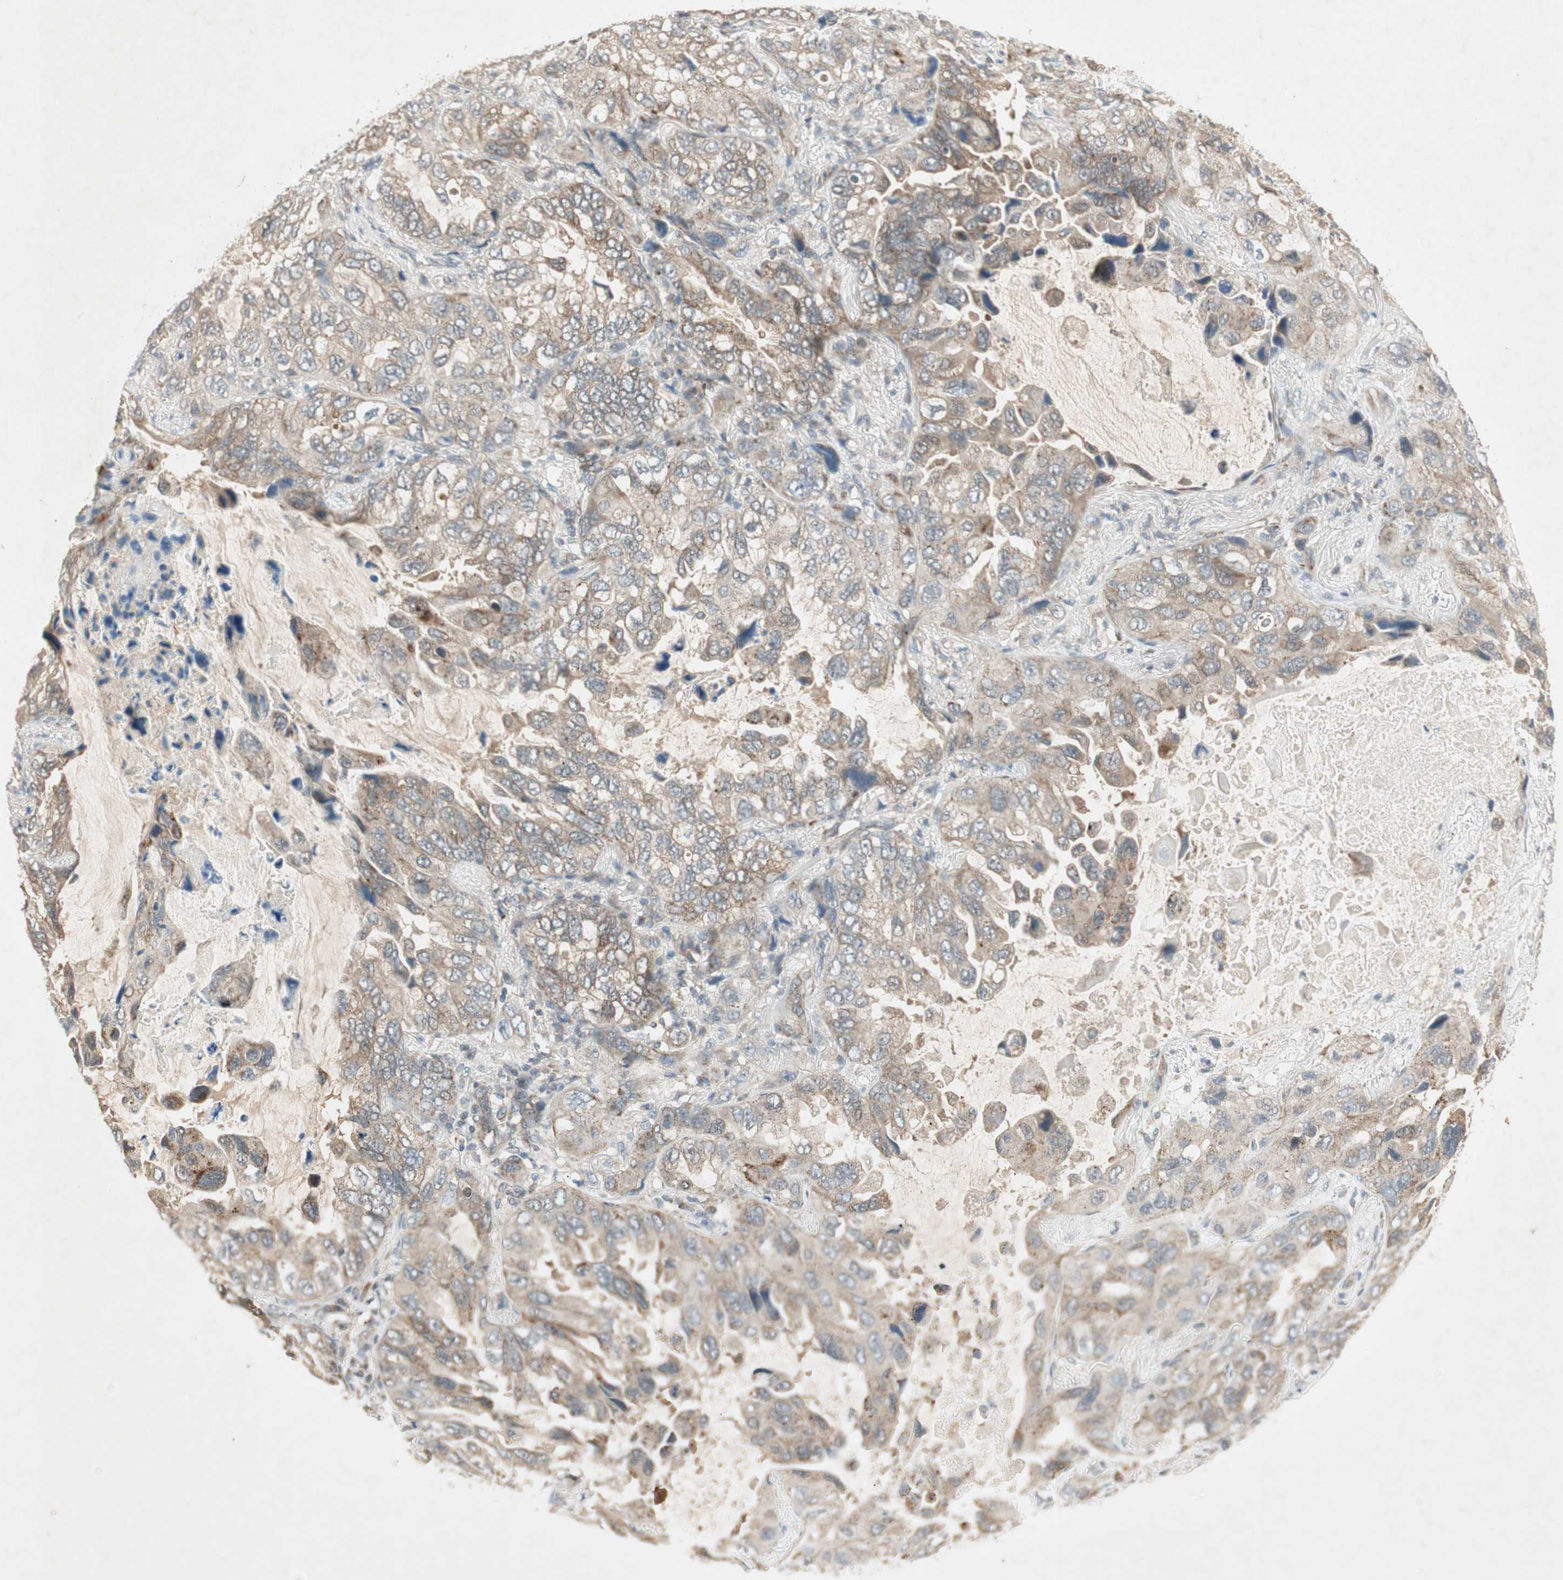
{"staining": {"intensity": "moderate", "quantity": ">75%", "location": "cytoplasmic/membranous"}, "tissue": "lung cancer", "cell_type": "Tumor cells", "image_type": "cancer", "snomed": [{"axis": "morphology", "description": "Squamous cell carcinoma, NOS"}, {"axis": "topography", "description": "Lung"}], "caption": "Brown immunohistochemical staining in squamous cell carcinoma (lung) demonstrates moderate cytoplasmic/membranous expression in about >75% of tumor cells. Nuclei are stained in blue.", "gene": "USP2", "patient": {"sex": "female", "age": 73}}